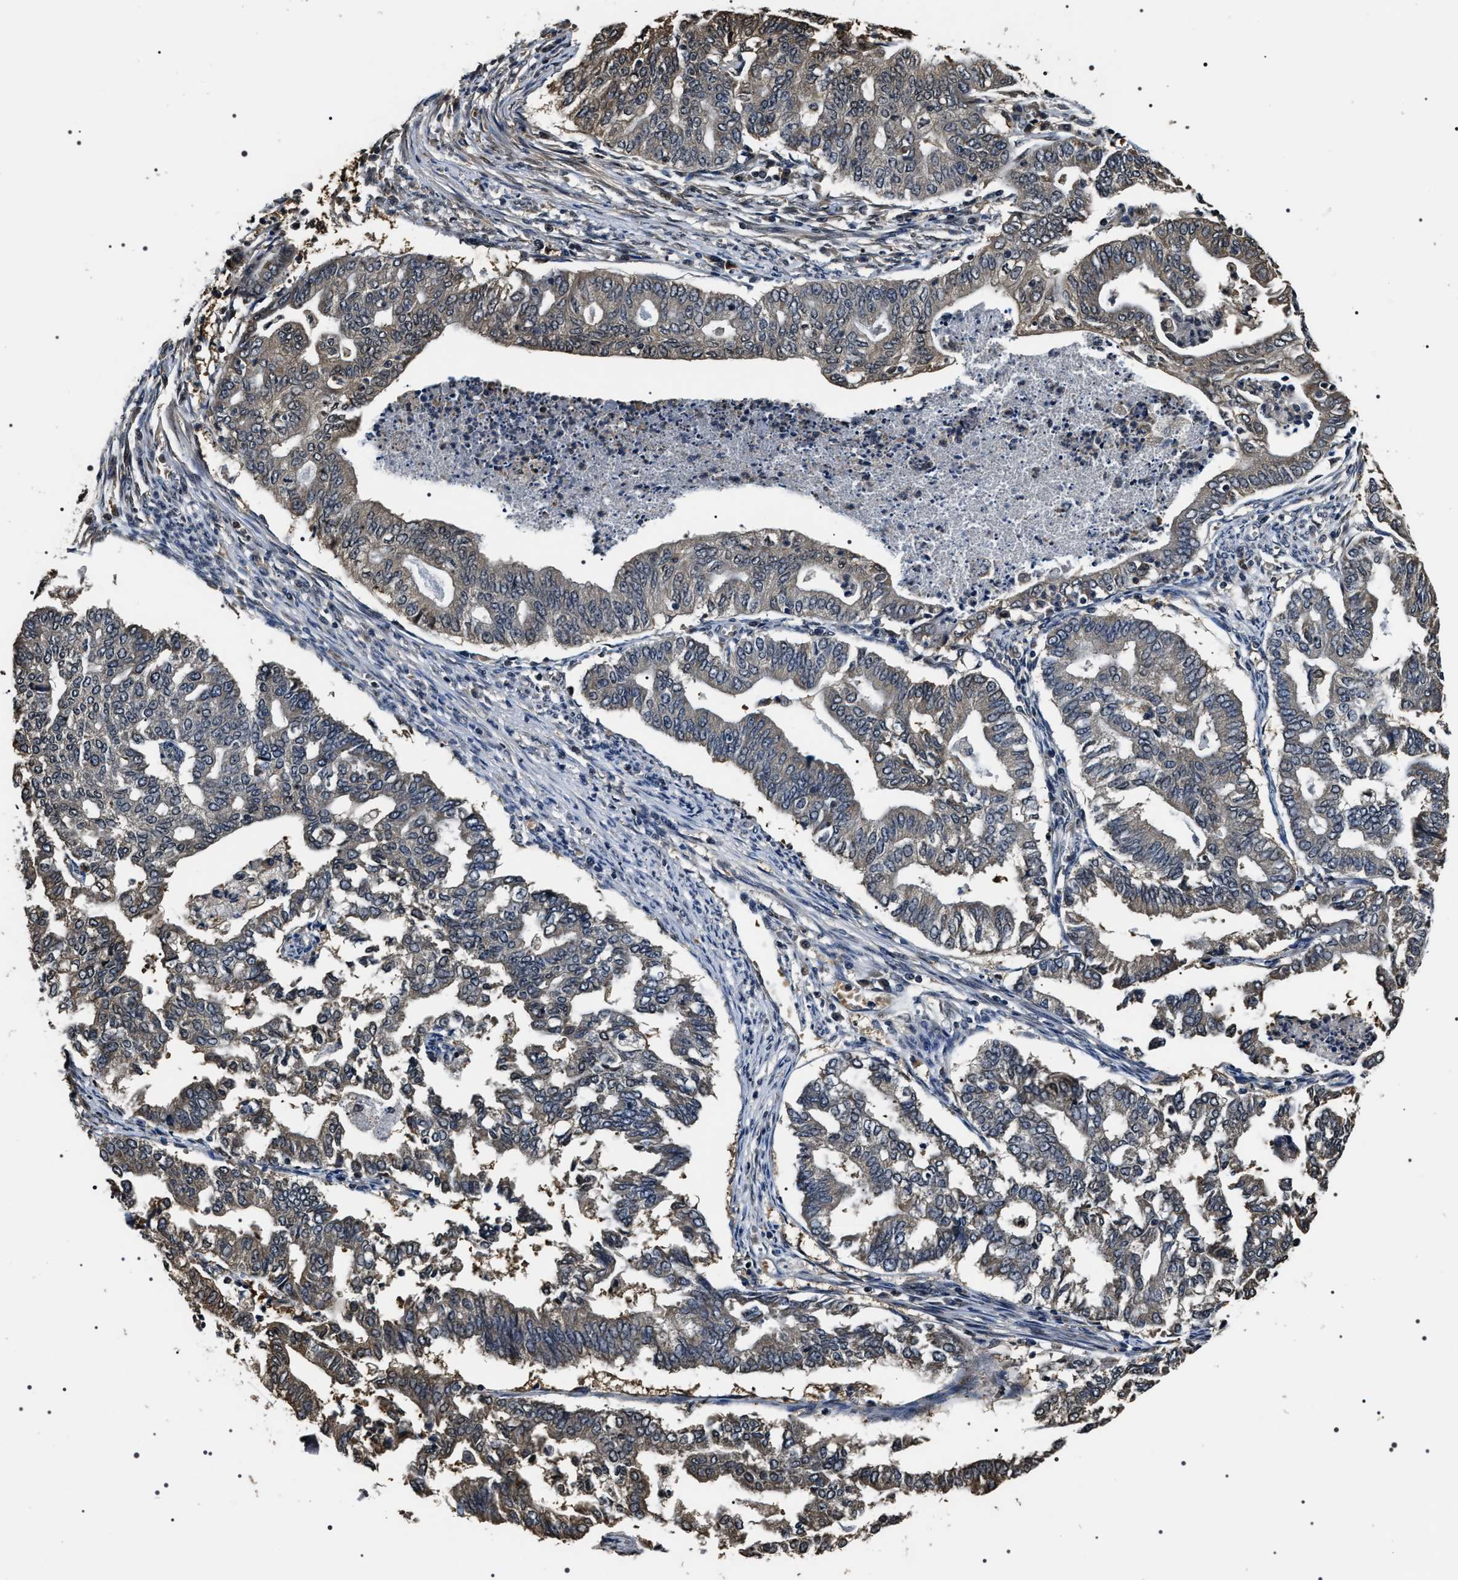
{"staining": {"intensity": "weak", "quantity": "25%-75%", "location": "cytoplasmic/membranous"}, "tissue": "endometrial cancer", "cell_type": "Tumor cells", "image_type": "cancer", "snomed": [{"axis": "morphology", "description": "Adenocarcinoma, NOS"}, {"axis": "topography", "description": "Endometrium"}], "caption": "Brown immunohistochemical staining in endometrial cancer (adenocarcinoma) reveals weak cytoplasmic/membranous staining in about 25%-75% of tumor cells.", "gene": "ARHGAP22", "patient": {"sex": "female", "age": 79}}